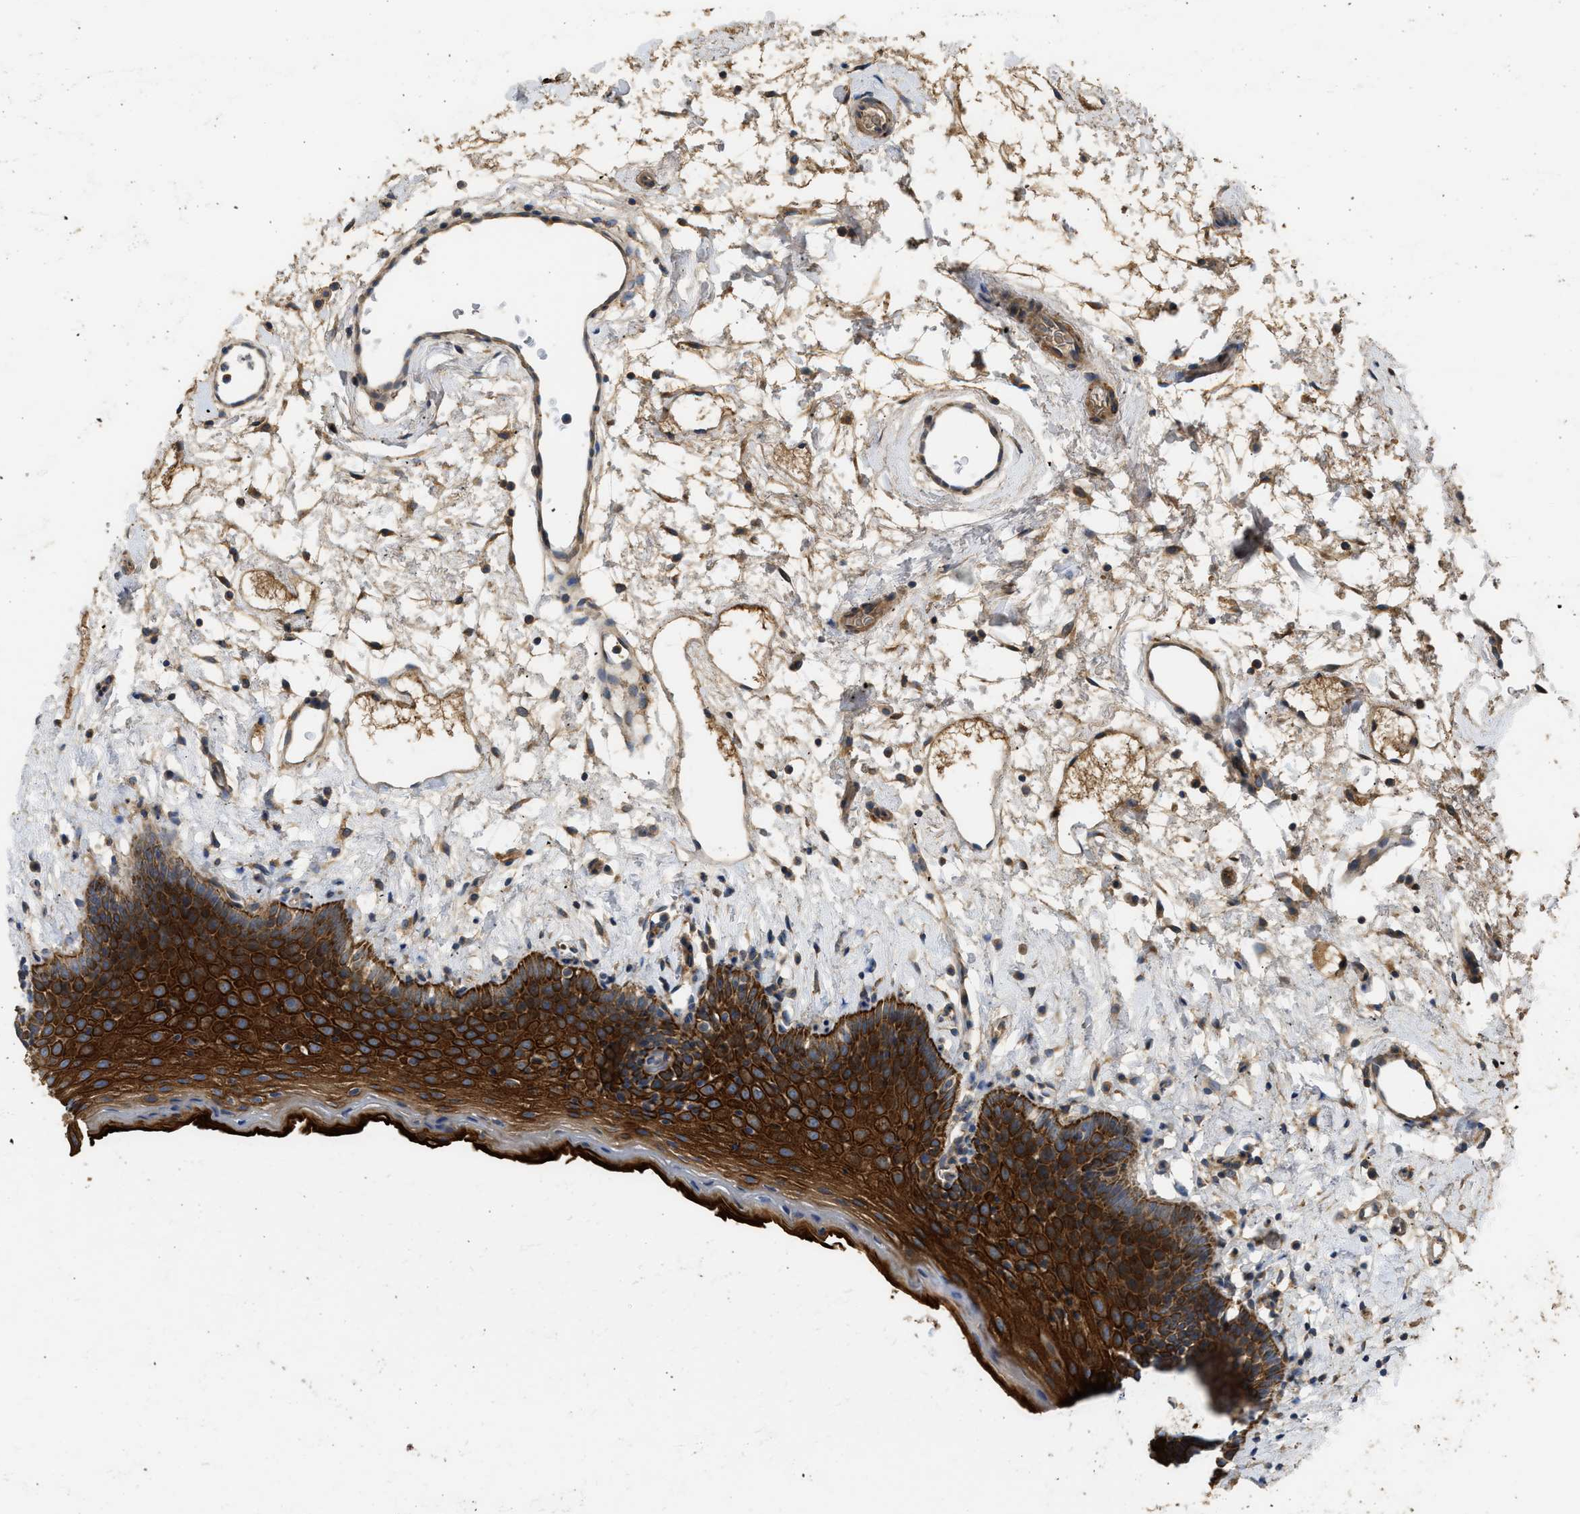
{"staining": {"intensity": "strong", "quantity": ">75%", "location": "cytoplasmic/membranous"}, "tissue": "oral mucosa", "cell_type": "Squamous epithelial cells", "image_type": "normal", "snomed": [{"axis": "morphology", "description": "Normal tissue, NOS"}, {"axis": "topography", "description": "Oral tissue"}], "caption": "Benign oral mucosa demonstrates strong cytoplasmic/membranous staining in approximately >75% of squamous epithelial cells, visualized by immunohistochemistry. Ihc stains the protein in brown and the nuclei are stained blue.", "gene": "CSRNP2", "patient": {"sex": "male", "age": 66}}